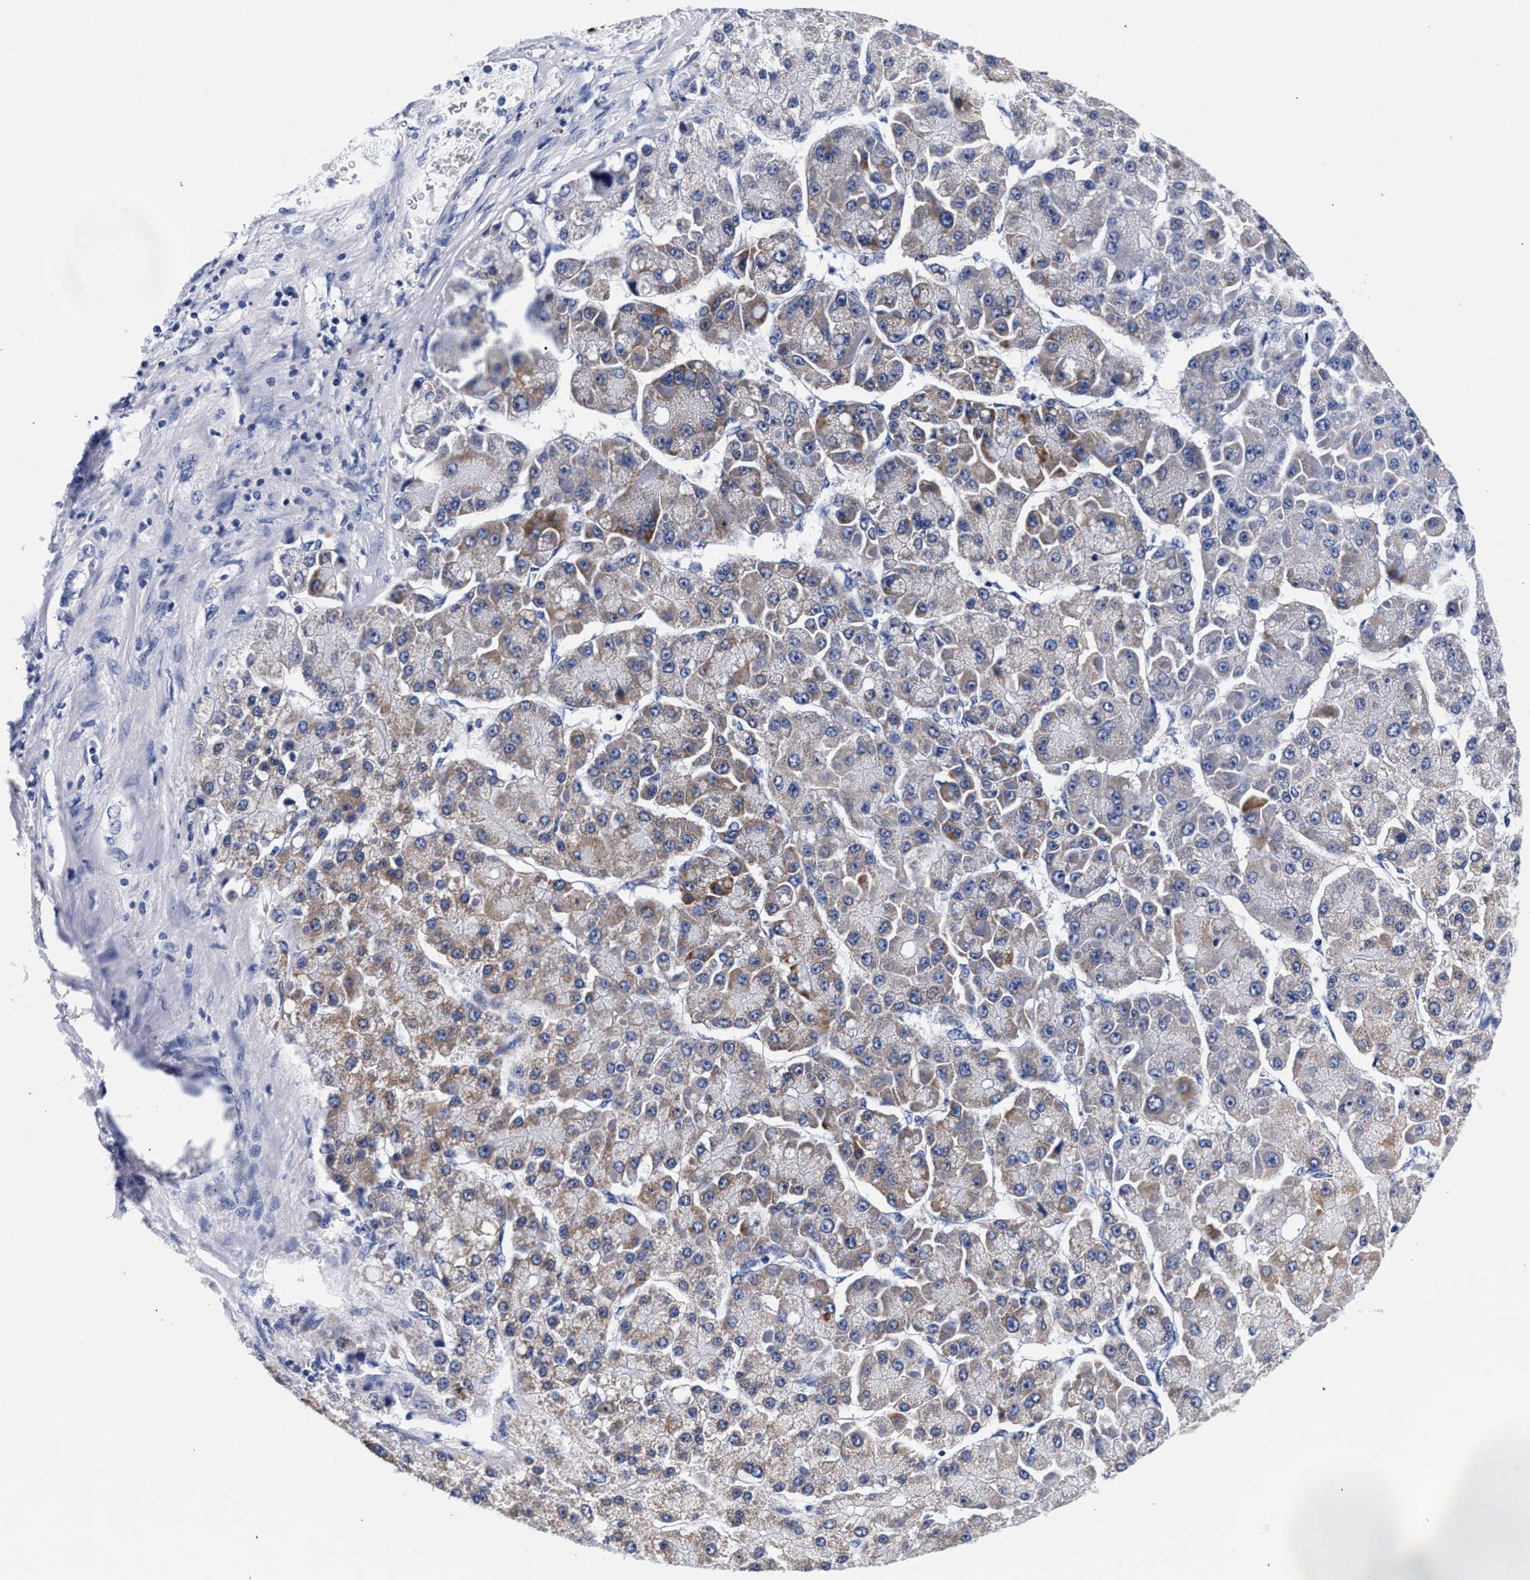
{"staining": {"intensity": "moderate", "quantity": "<25%", "location": "cytoplasmic/membranous"}, "tissue": "liver cancer", "cell_type": "Tumor cells", "image_type": "cancer", "snomed": [{"axis": "morphology", "description": "Carcinoma, Hepatocellular, NOS"}, {"axis": "topography", "description": "Liver"}], "caption": "This micrograph reveals immunohistochemistry staining of liver cancer (hepatocellular carcinoma), with low moderate cytoplasmic/membranous staining in about <25% of tumor cells.", "gene": "RAB3B", "patient": {"sex": "female", "age": 73}}